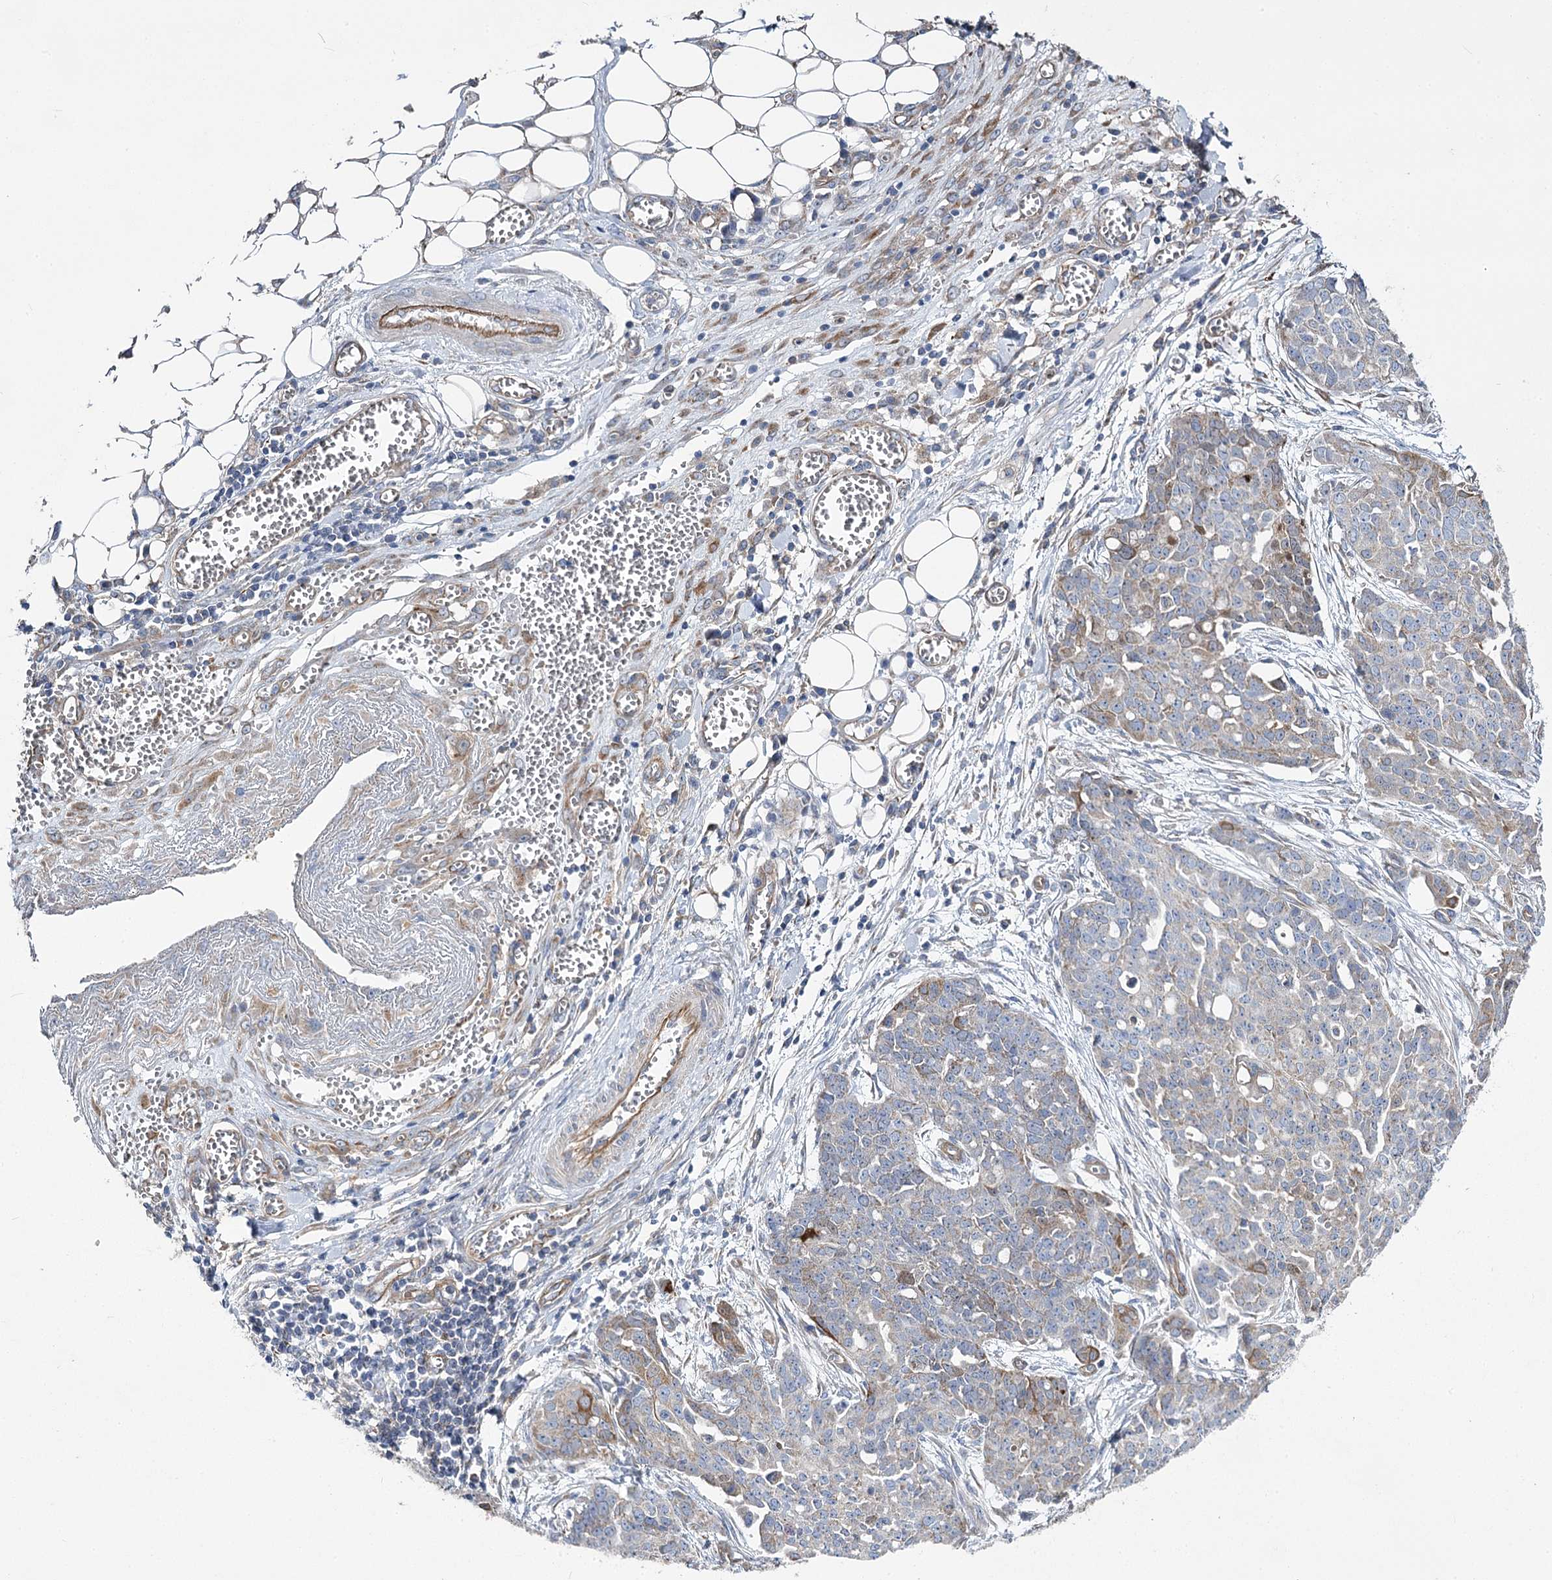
{"staining": {"intensity": "negative", "quantity": "none", "location": "none"}, "tissue": "ovarian cancer", "cell_type": "Tumor cells", "image_type": "cancer", "snomed": [{"axis": "morphology", "description": "Cystadenocarcinoma, serous, NOS"}, {"axis": "topography", "description": "Soft tissue"}, {"axis": "topography", "description": "Ovary"}], "caption": "Immunohistochemistry image of human ovarian cancer (serous cystadenocarcinoma) stained for a protein (brown), which shows no staining in tumor cells.", "gene": "RMDN2", "patient": {"sex": "female", "age": 57}}